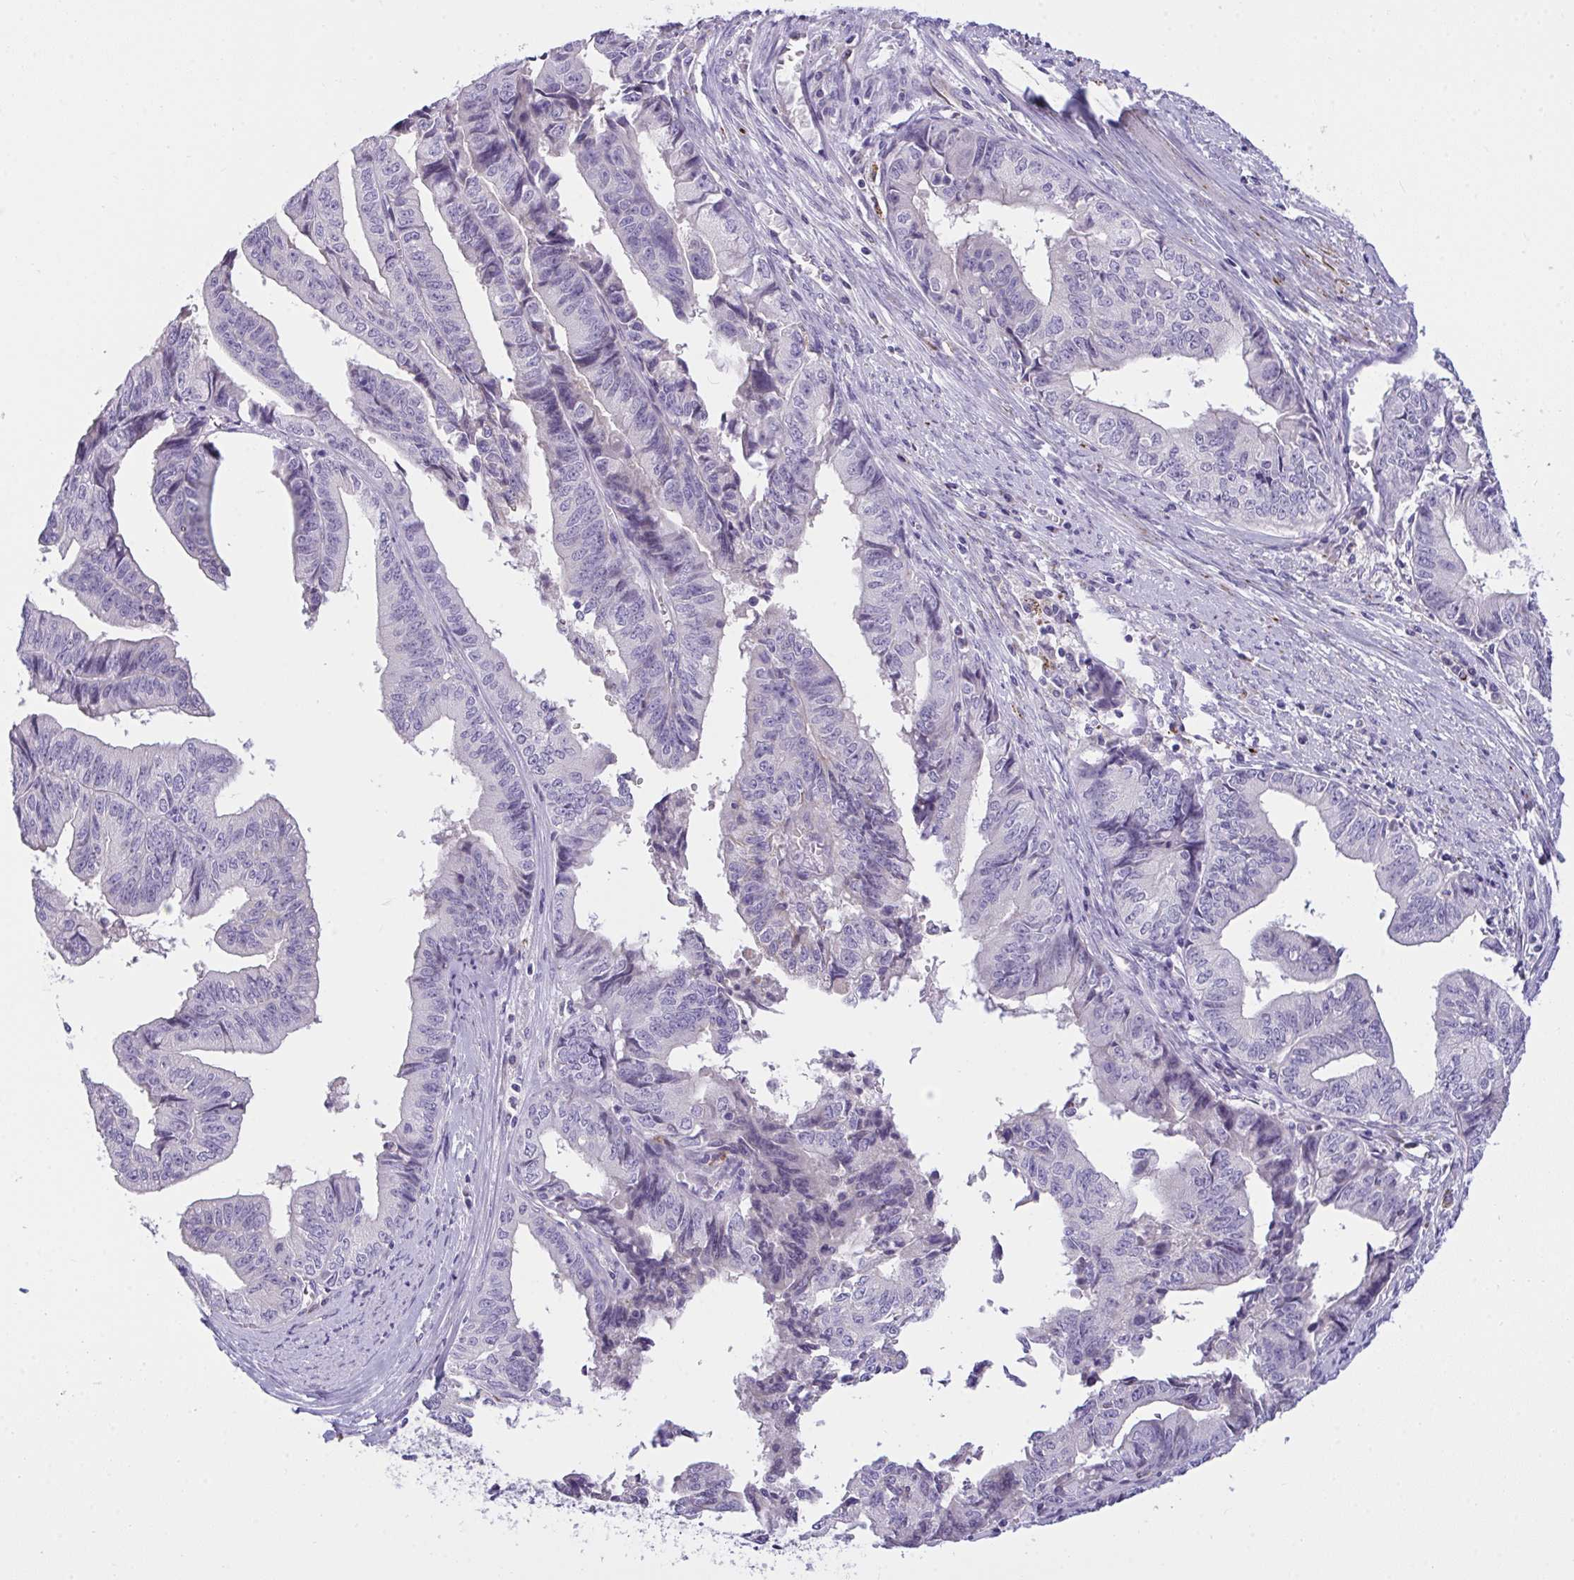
{"staining": {"intensity": "negative", "quantity": "none", "location": "none"}, "tissue": "endometrial cancer", "cell_type": "Tumor cells", "image_type": "cancer", "snomed": [{"axis": "morphology", "description": "Adenocarcinoma, NOS"}, {"axis": "topography", "description": "Endometrium"}], "caption": "This is an immunohistochemistry (IHC) histopathology image of endometrial cancer (adenocarcinoma). There is no expression in tumor cells.", "gene": "SEMA6B", "patient": {"sex": "female", "age": 65}}